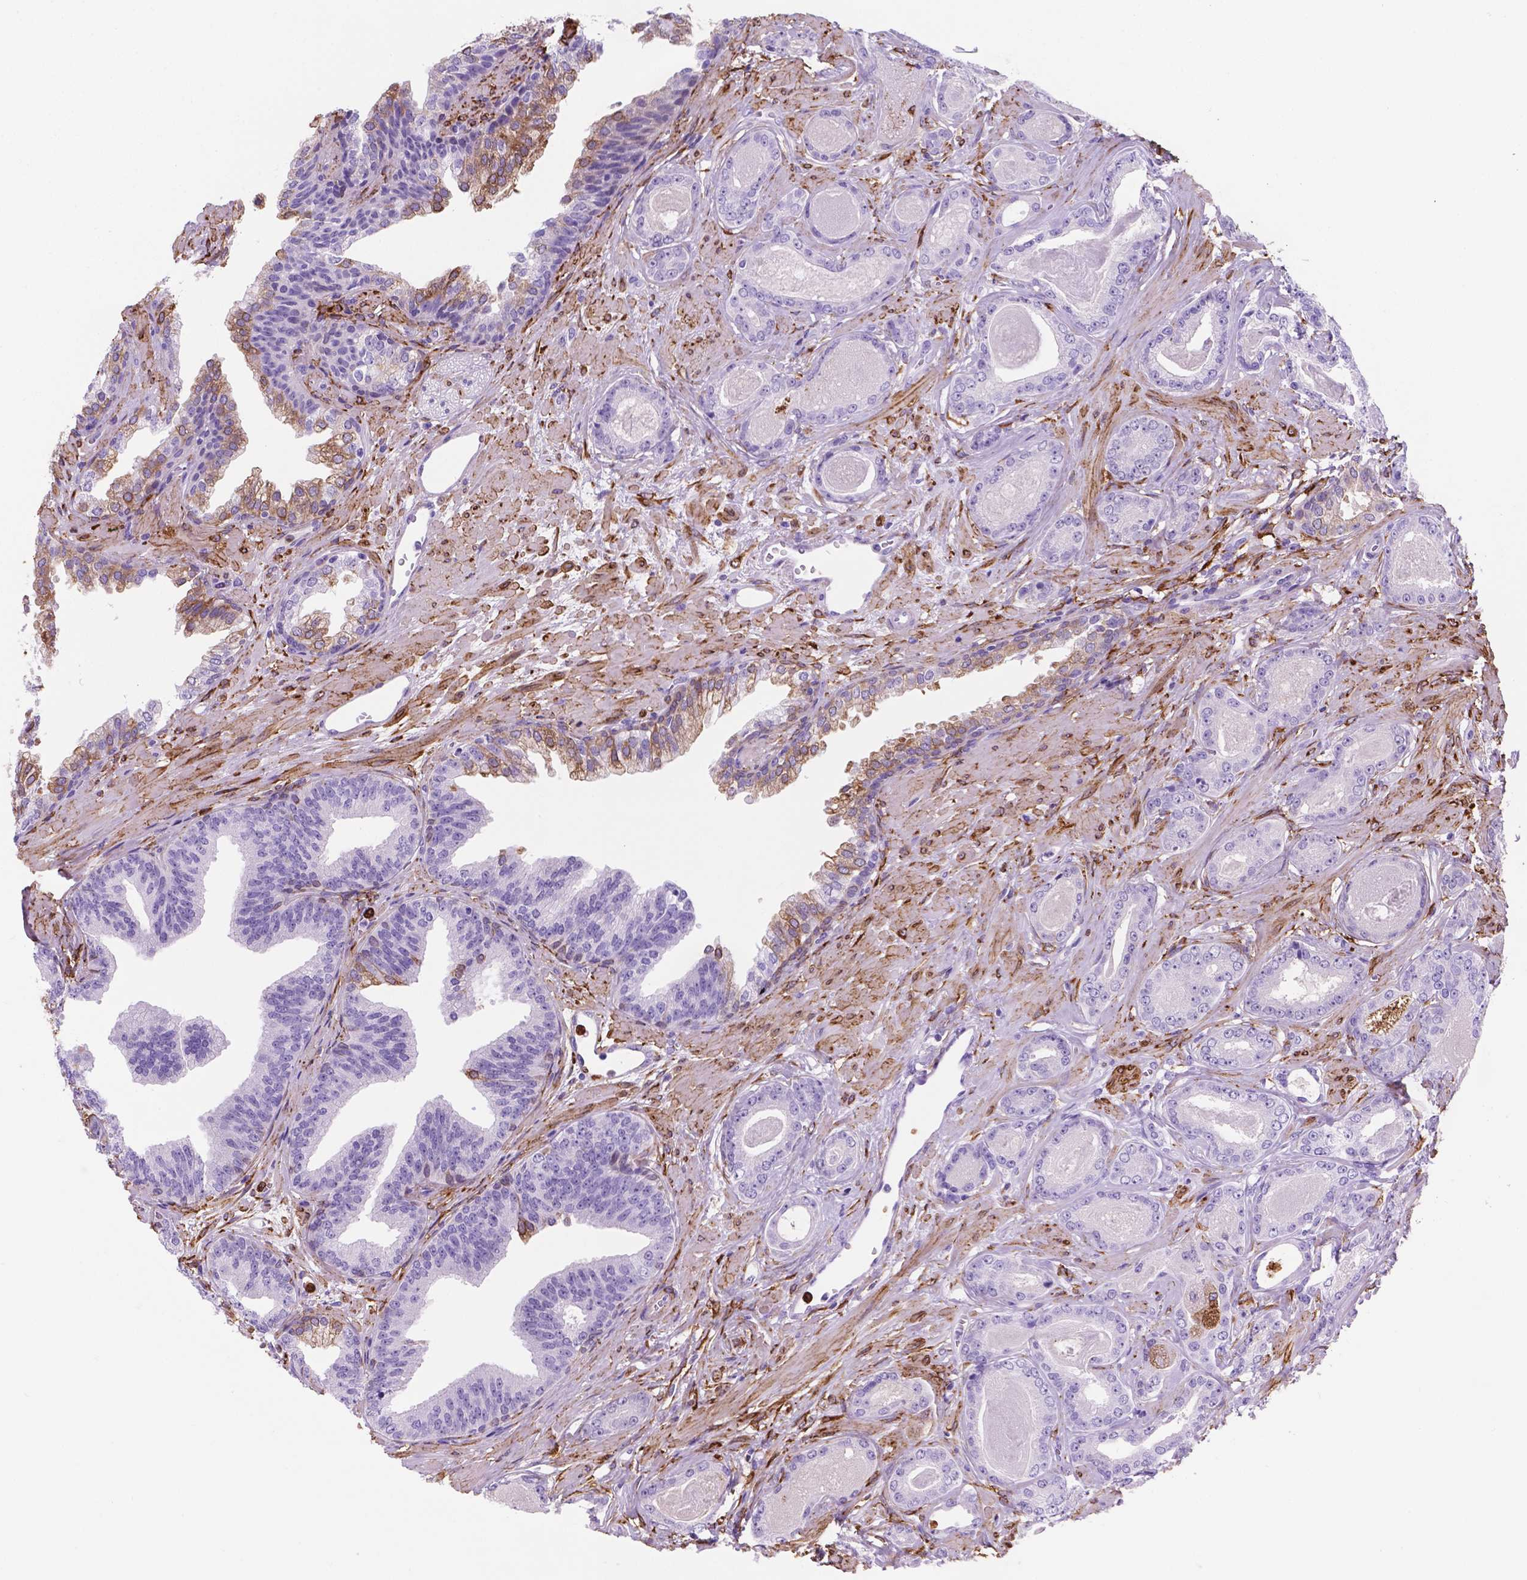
{"staining": {"intensity": "negative", "quantity": "none", "location": "none"}, "tissue": "prostate cancer", "cell_type": "Tumor cells", "image_type": "cancer", "snomed": [{"axis": "morphology", "description": "Adenocarcinoma, Low grade"}, {"axis": "topography", "description": "Prostate"}], "caption": "Immunohistochemical staining of prostate adenocarcinoma (low-grade) exhibits no significant positivity in tumor cells. (Immunohistochemistry, brightfield microscopy, high magnification).", "gene": "MACF1", "patient": {"sex": "male", "age": 61}}